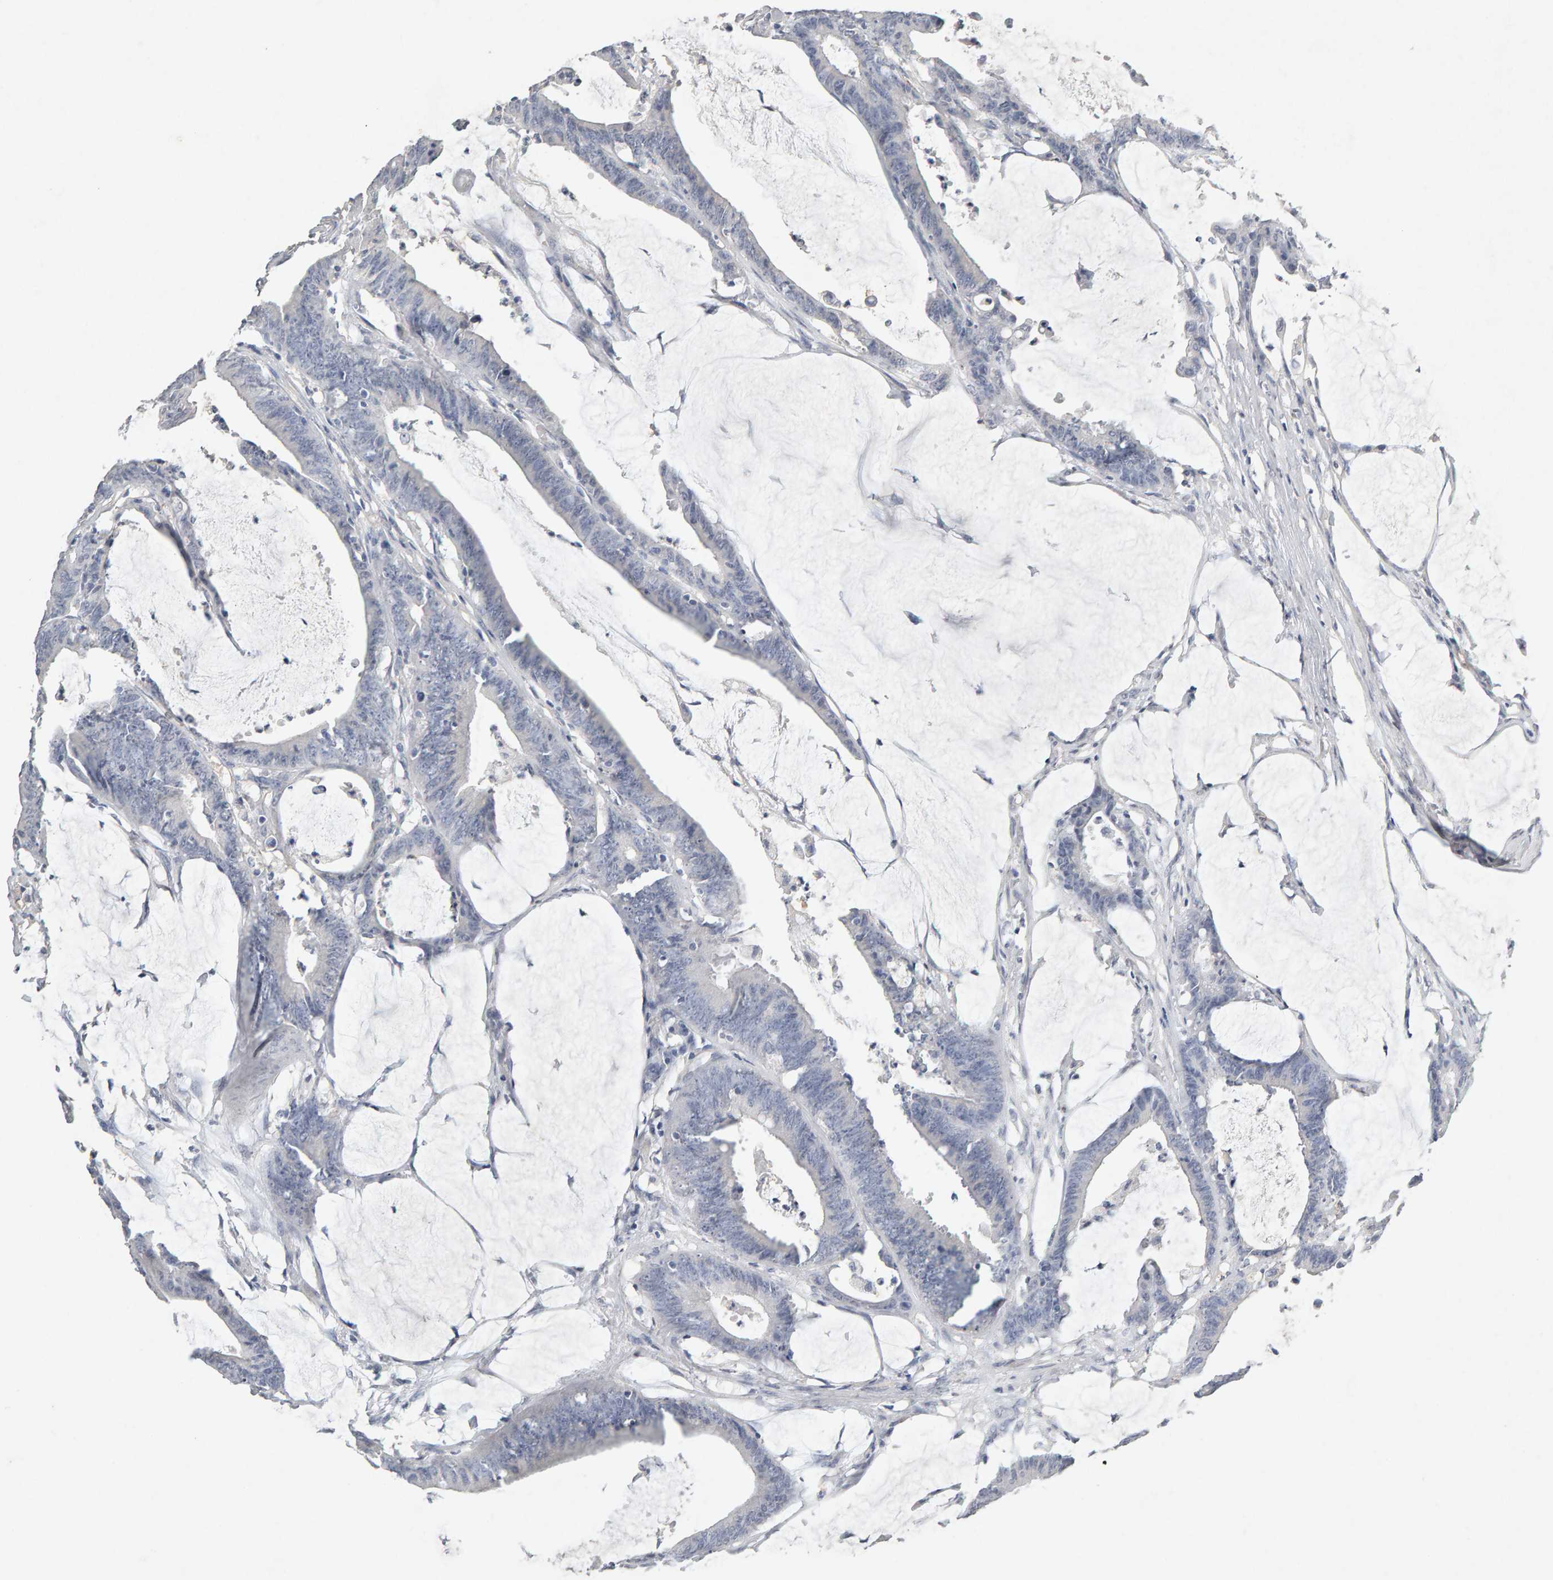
{"staining": {"intensity": "negative", "quantity": "none", "location": "none"}, "tissue": "colorectal cancer", "cell_type": "Tumor cells", "image_type": "cancer", "snomed": [{"axis": "morphology", "description": "Adenocarcinoma, NOS"}, {"axis": "topography", "description": "Rectum"}], "caption": "This is a image of immunohistochemistry (IHC) staining of colorectal cancer (adenocarcinoma), which shows no staining in tumor cells.", "gene": "PTPRM", "patient": {"sex": "female", "age": 66}}